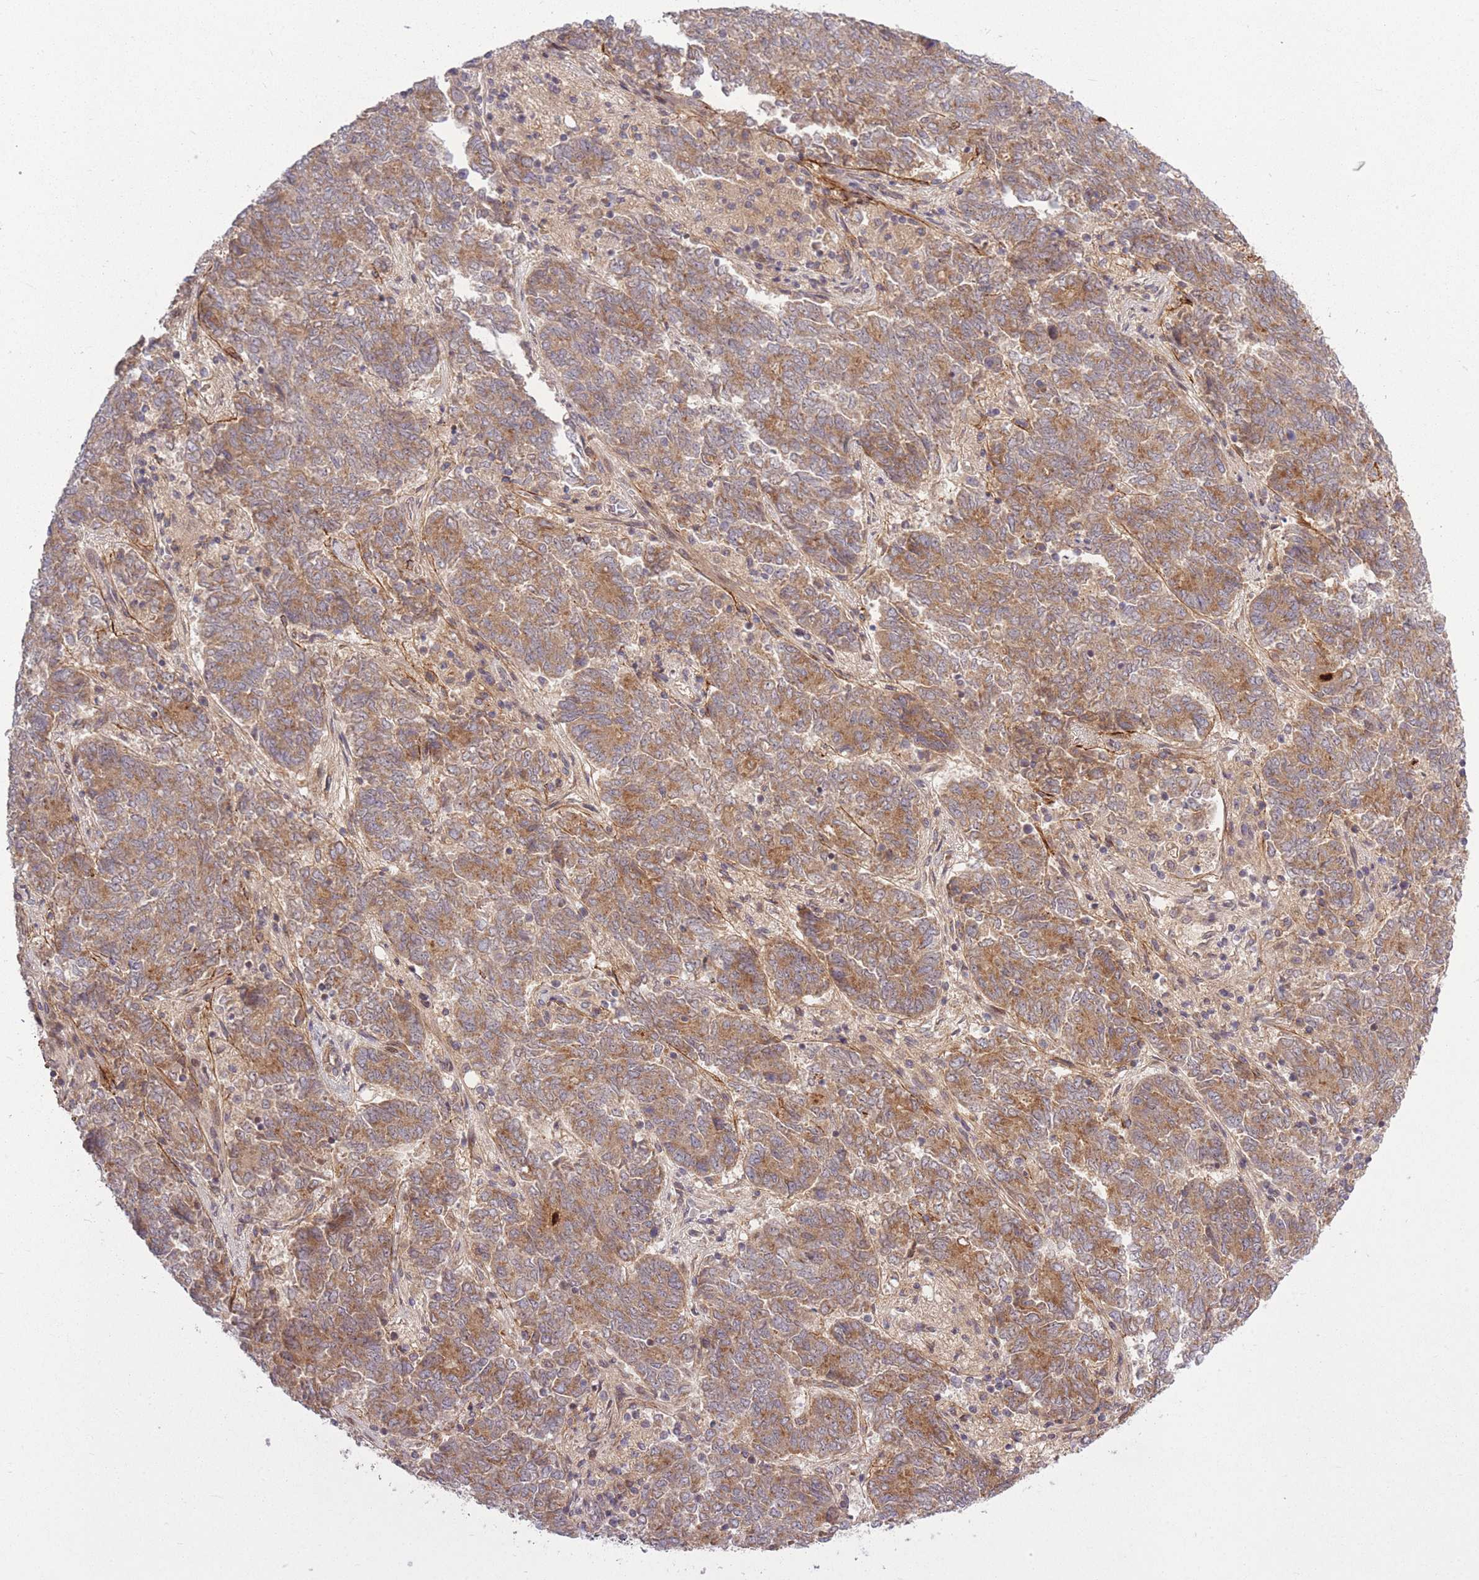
{"staining": {"intensity": "moderate", "quantity": ">75%", "location": "cytoplasmic/membranous"}, "tissue": "endometrial cancer", "cell_type": "Tumor cells", "image_type": "cancer", "snomed": [{"axis": "morphology", "description": "Adenocarcinoma, NOS"}, {"axis": "topography", "description": "Endometrium"}], "caption": "Immunohistochemical staining of human endometrial cancer shows moderate cytoplasmic/membranous protein positivity in about >75% of tumor cells. (DAB (3,3'-diaminobenzidine) IHC with brightfield microscopy, high magnification).", "gene": "ZNF391", "patient": {"sex": "female", "age": 80}}